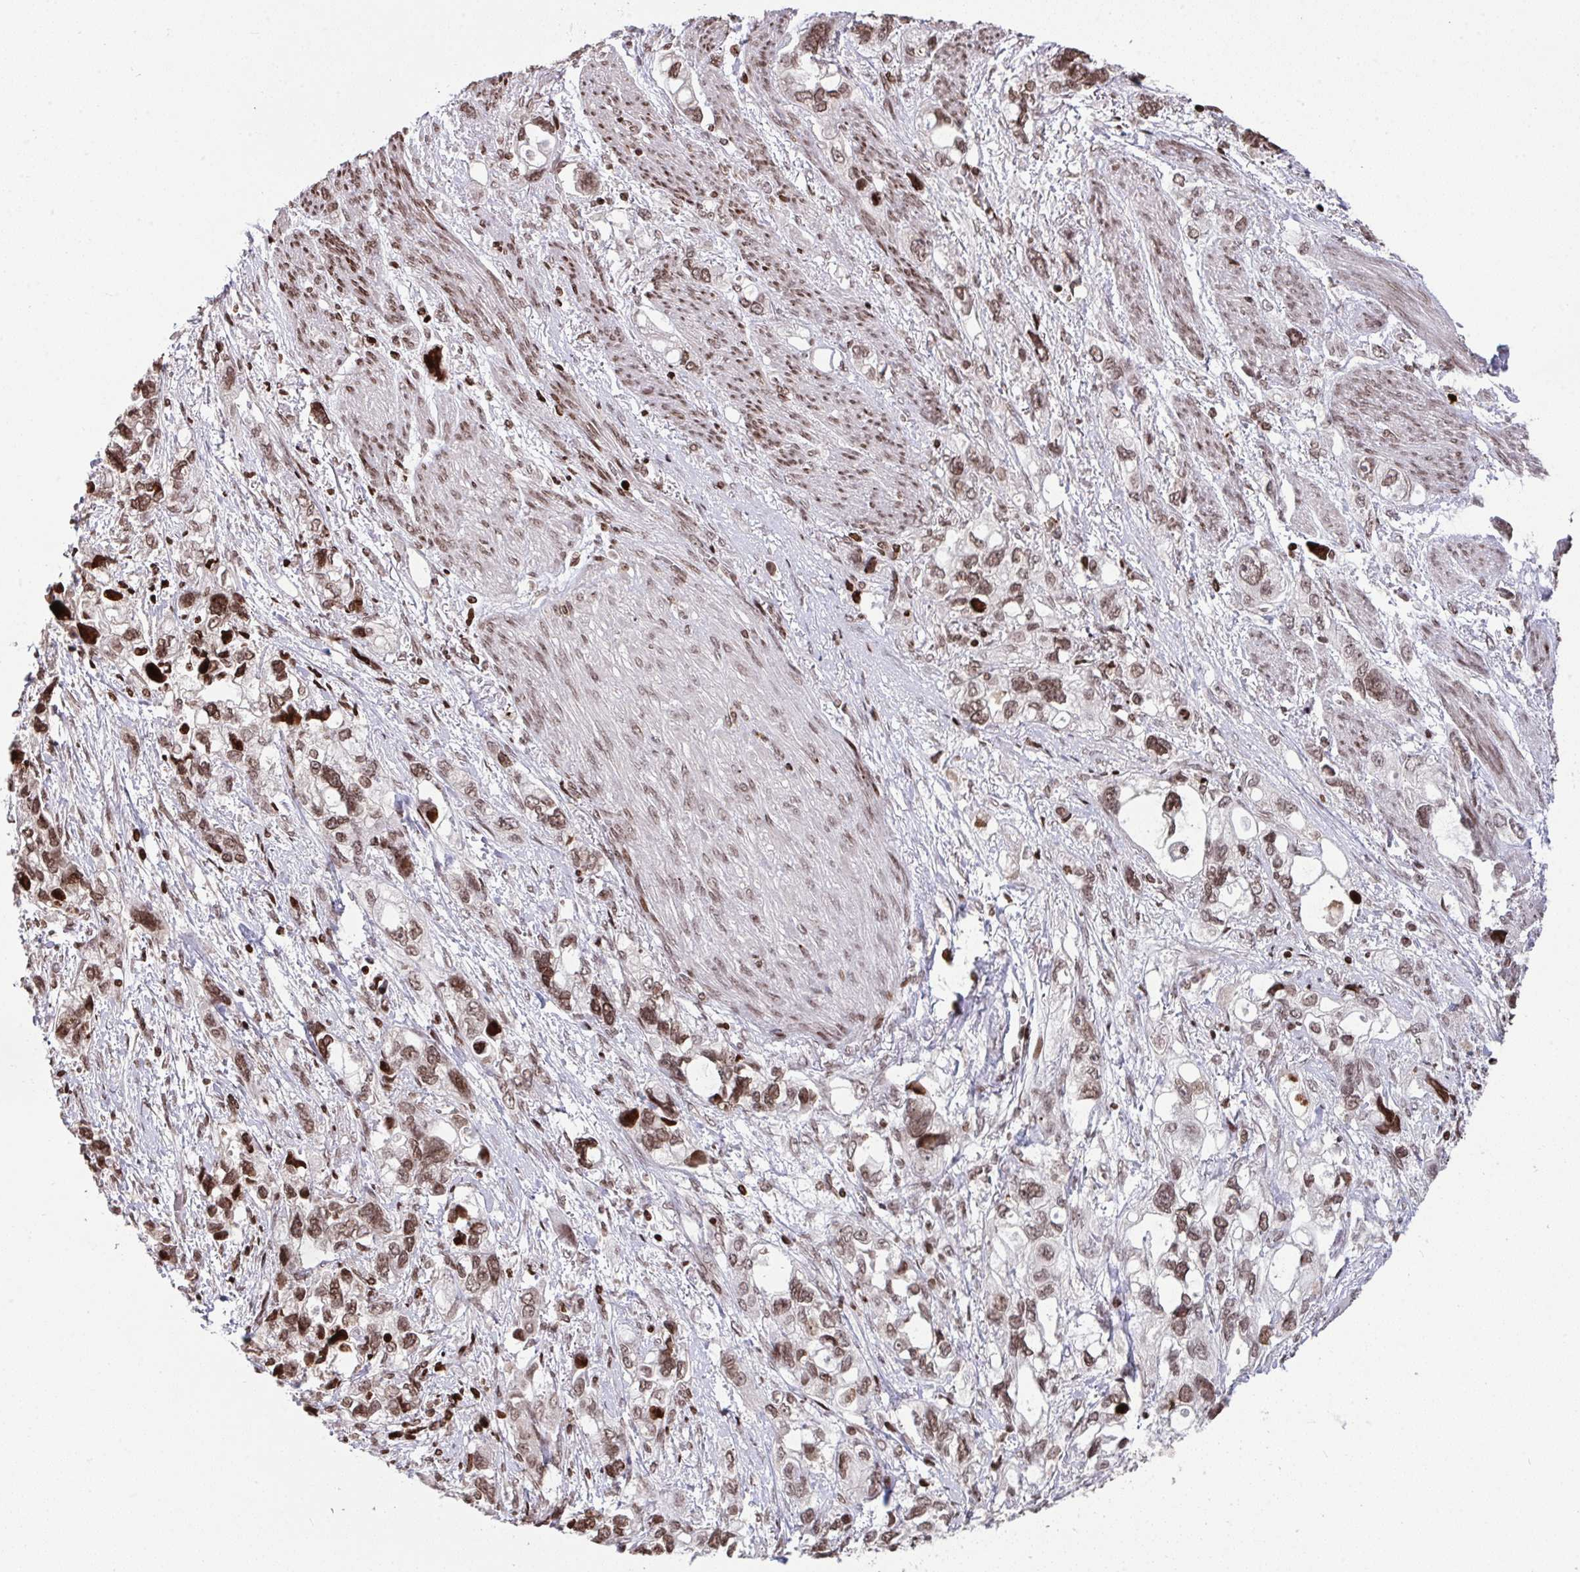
{"staining": {"intensity": "moderate", "quantity": ">75%", "location": "nuclear"}, "tissue": "stomach cancer", "cell_type": "Tumor cells", "image_type": "cancer", "snomed": [{"axis": "morphology", "description": "Adenocarcinoma, NOS"}, {"axis": "topography", "description": "Stomach, upper"}], "caption": "Brown immunohistochemical staining in stomach cancer displays moderate nuclear positivity in approximately >75% of tumor cells. Using DAB (brown) and hematoxylin (blue) stains, captured at high magnification using brightfield microscopy.", "gene": "NIP7", "patient": {"sex": "female", "age": 81}}